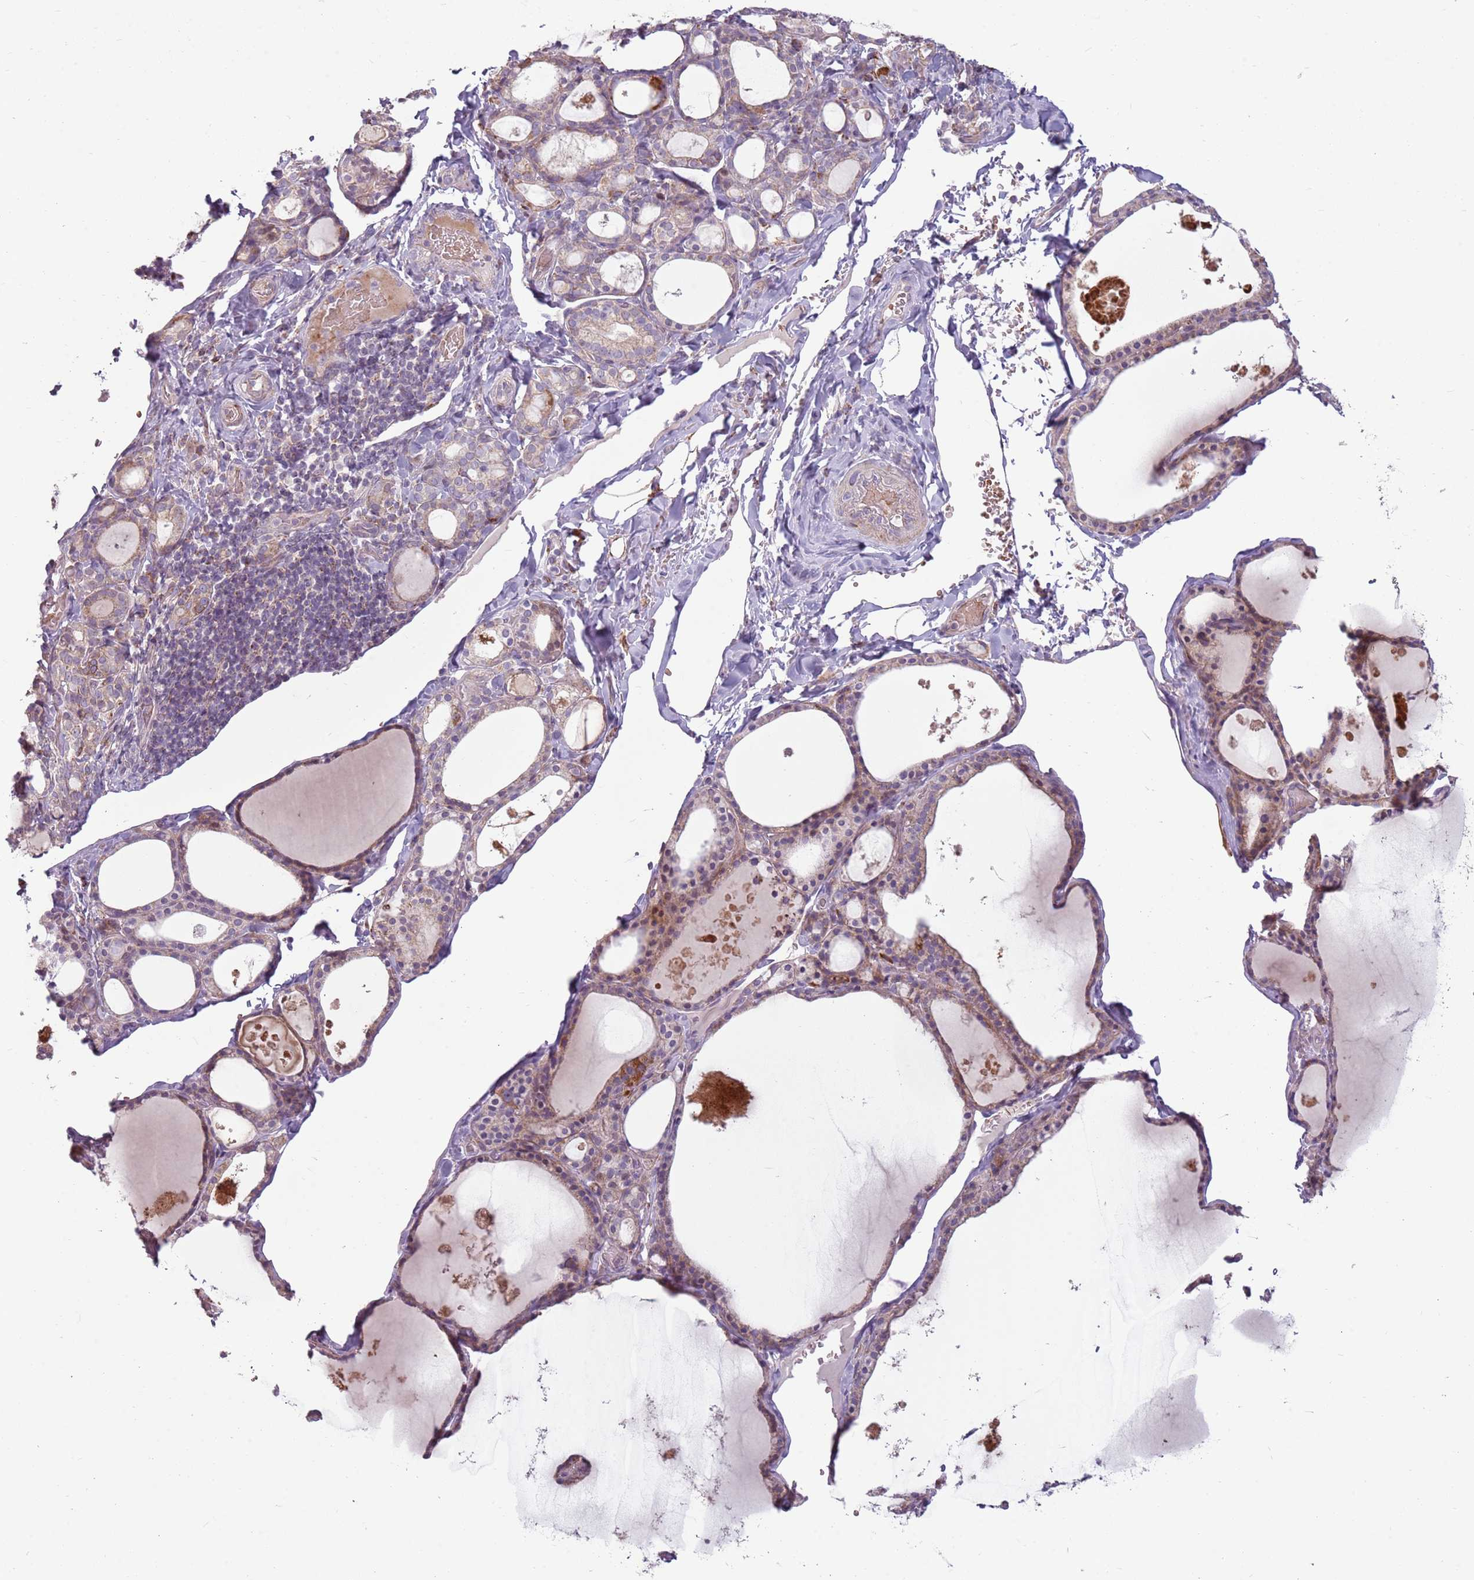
{"staining": {"intensity": "moderate", "quantity": ">75%", "location": "cytoplasmic/membranous"}, "tissue": "thyroid gland", "cell_type": "Glandular cells", "image_type": "normal", "snomed": [{"axis": "morphology", "description": "Normal tissue, NOS"}, {"axis": "topography", "description": "Thyroid gland"}], "caption": "Moderate cytoplasmic/membranous staining is seen in approximately >75% of glandular cells in normal thyroid gland.", "gene": "ZNF530", "patient": {"sex": "male", "age": 56}}